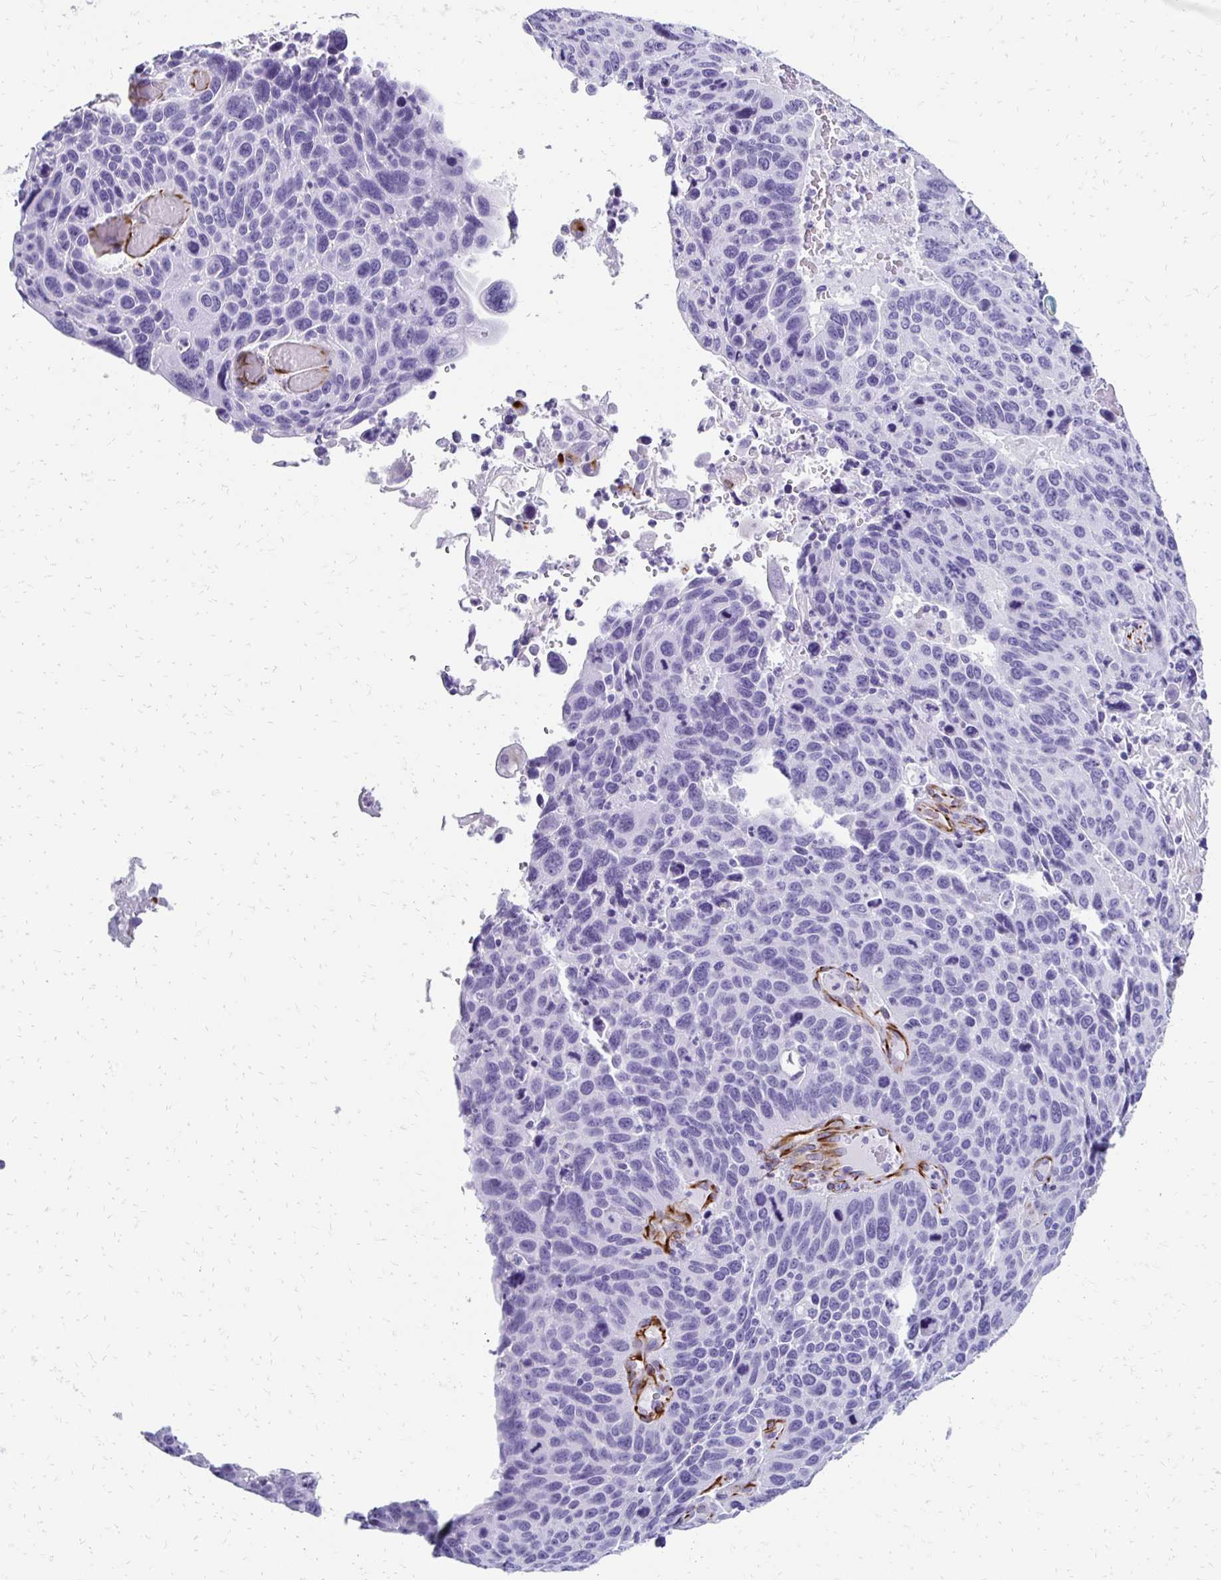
{"staining": {"intensity": "negative", "quantity": "none", "location": "none"}, "tissue": "lung cancer", "cell_type": "Tumor cells", "image_type": "cancer", "snomed": [{"axis": "morphology", "description": "Squamous cell carcinoma, NOS"}, {"axis": "topography", "description": "Lung"}], "caption": "The micrograph reveals no significant expression in tumor cells of lung squamous cell carcinoma. (Brightfield microscopy of DAB immunohistochemistry at high magnification).", "gene": "TMEM54", "patient": {"sex": "male", "age": 68}}